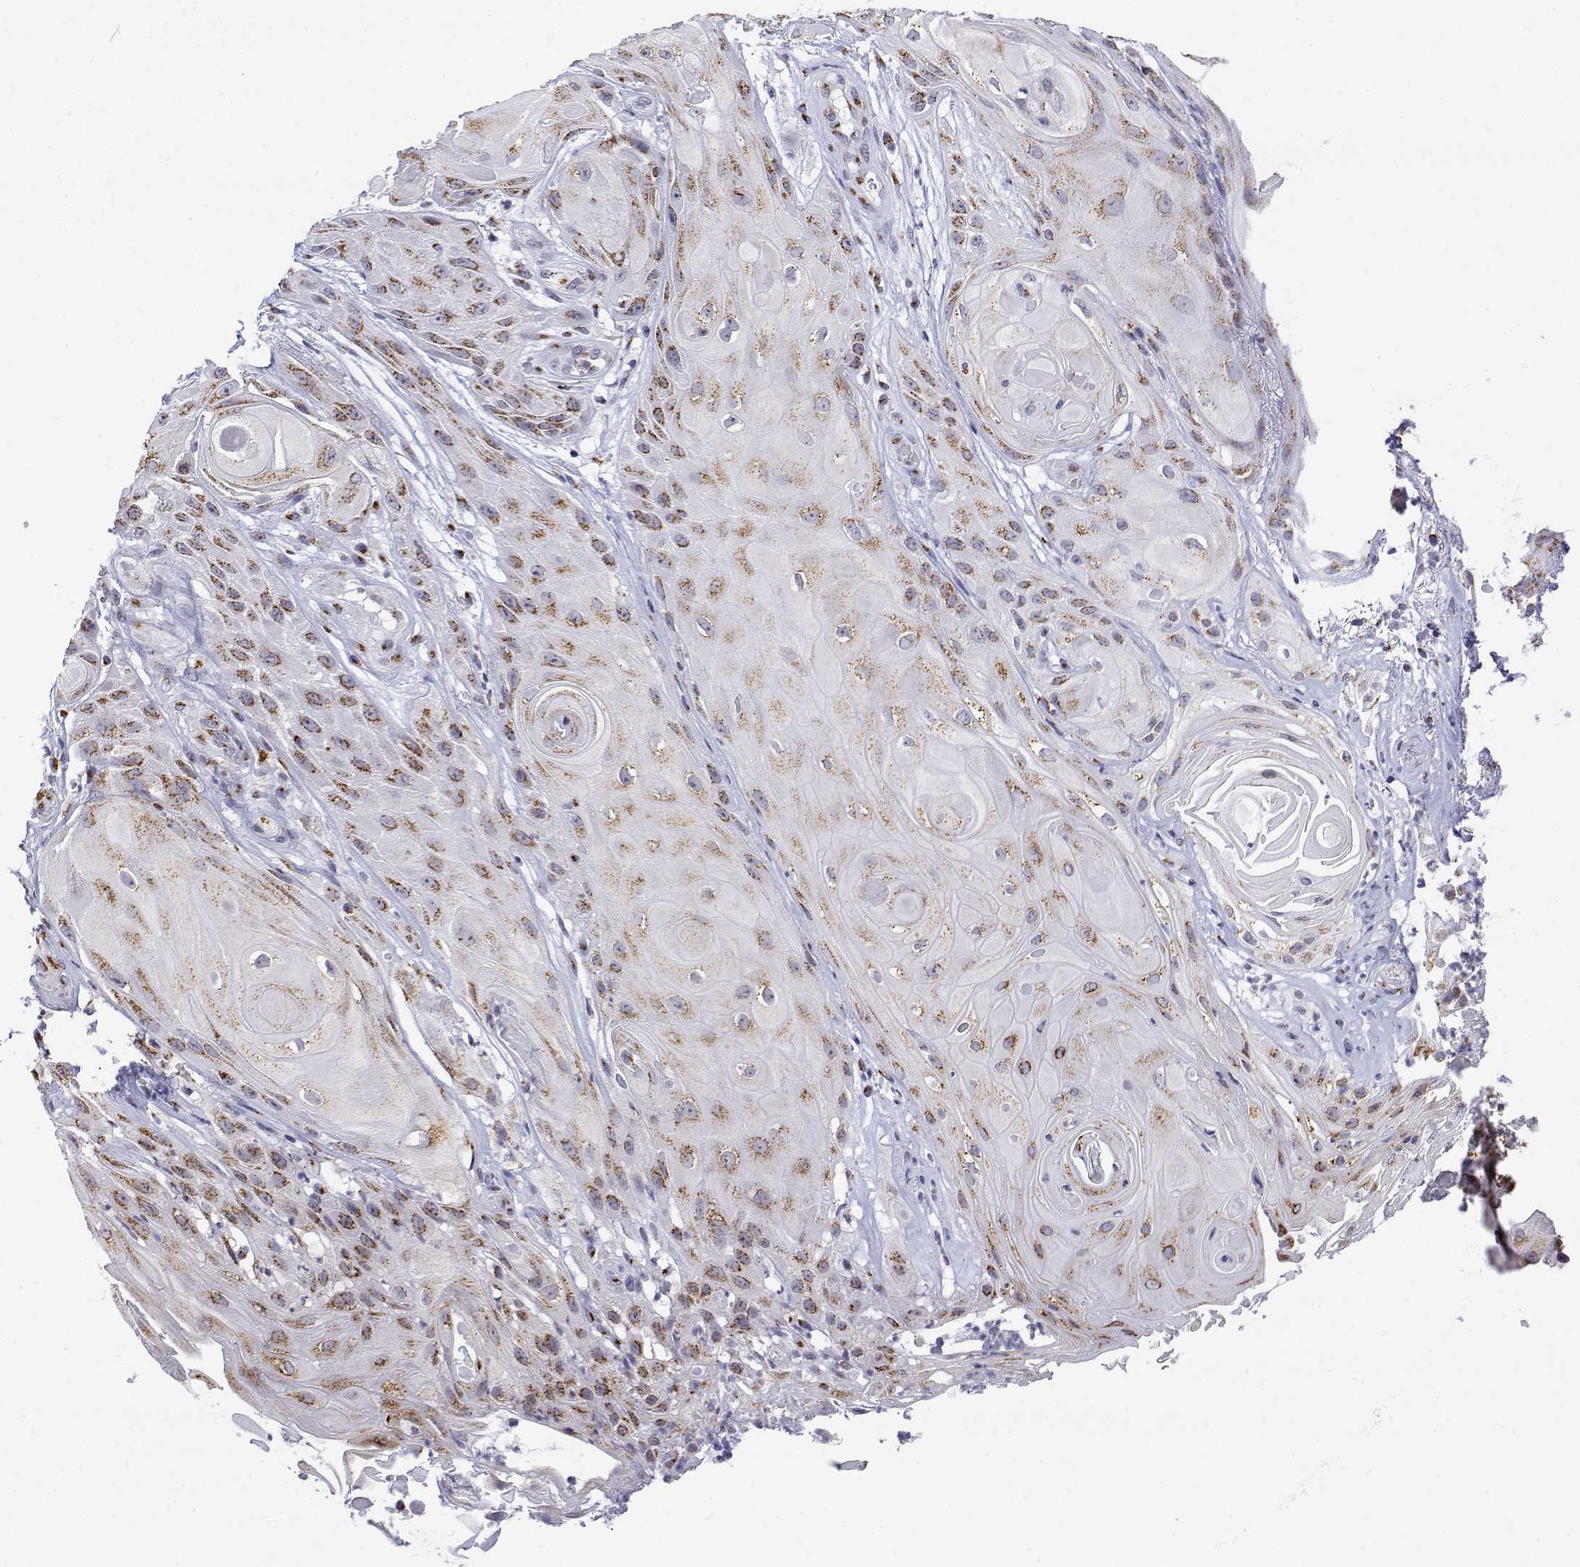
{"staining": {"intensity": "moderate", "quantity": ">75%", "location": "cytoplasmic/membranous"}, "tissue": "skin cancer", "cell_type": "Tumor cells", "image_type": "cancer", "snomed": [{"axis": "morphology", "description": "Squamous cell carcinoma, NOS"}, {"axis": "topography", "description": "Skin"}], "caption": "Immunohistochemical staining of skin cancer displays medium levels of moderate cytoplasmic/membranous positivity in approximately >75% of tumor cells. (Stains: DAB in brown, nuclei in blue, Microscopy: brightfield microscopy at high magnification).", "gene": "YIPF3", "patient": {"sex": "male", "age": 62}}